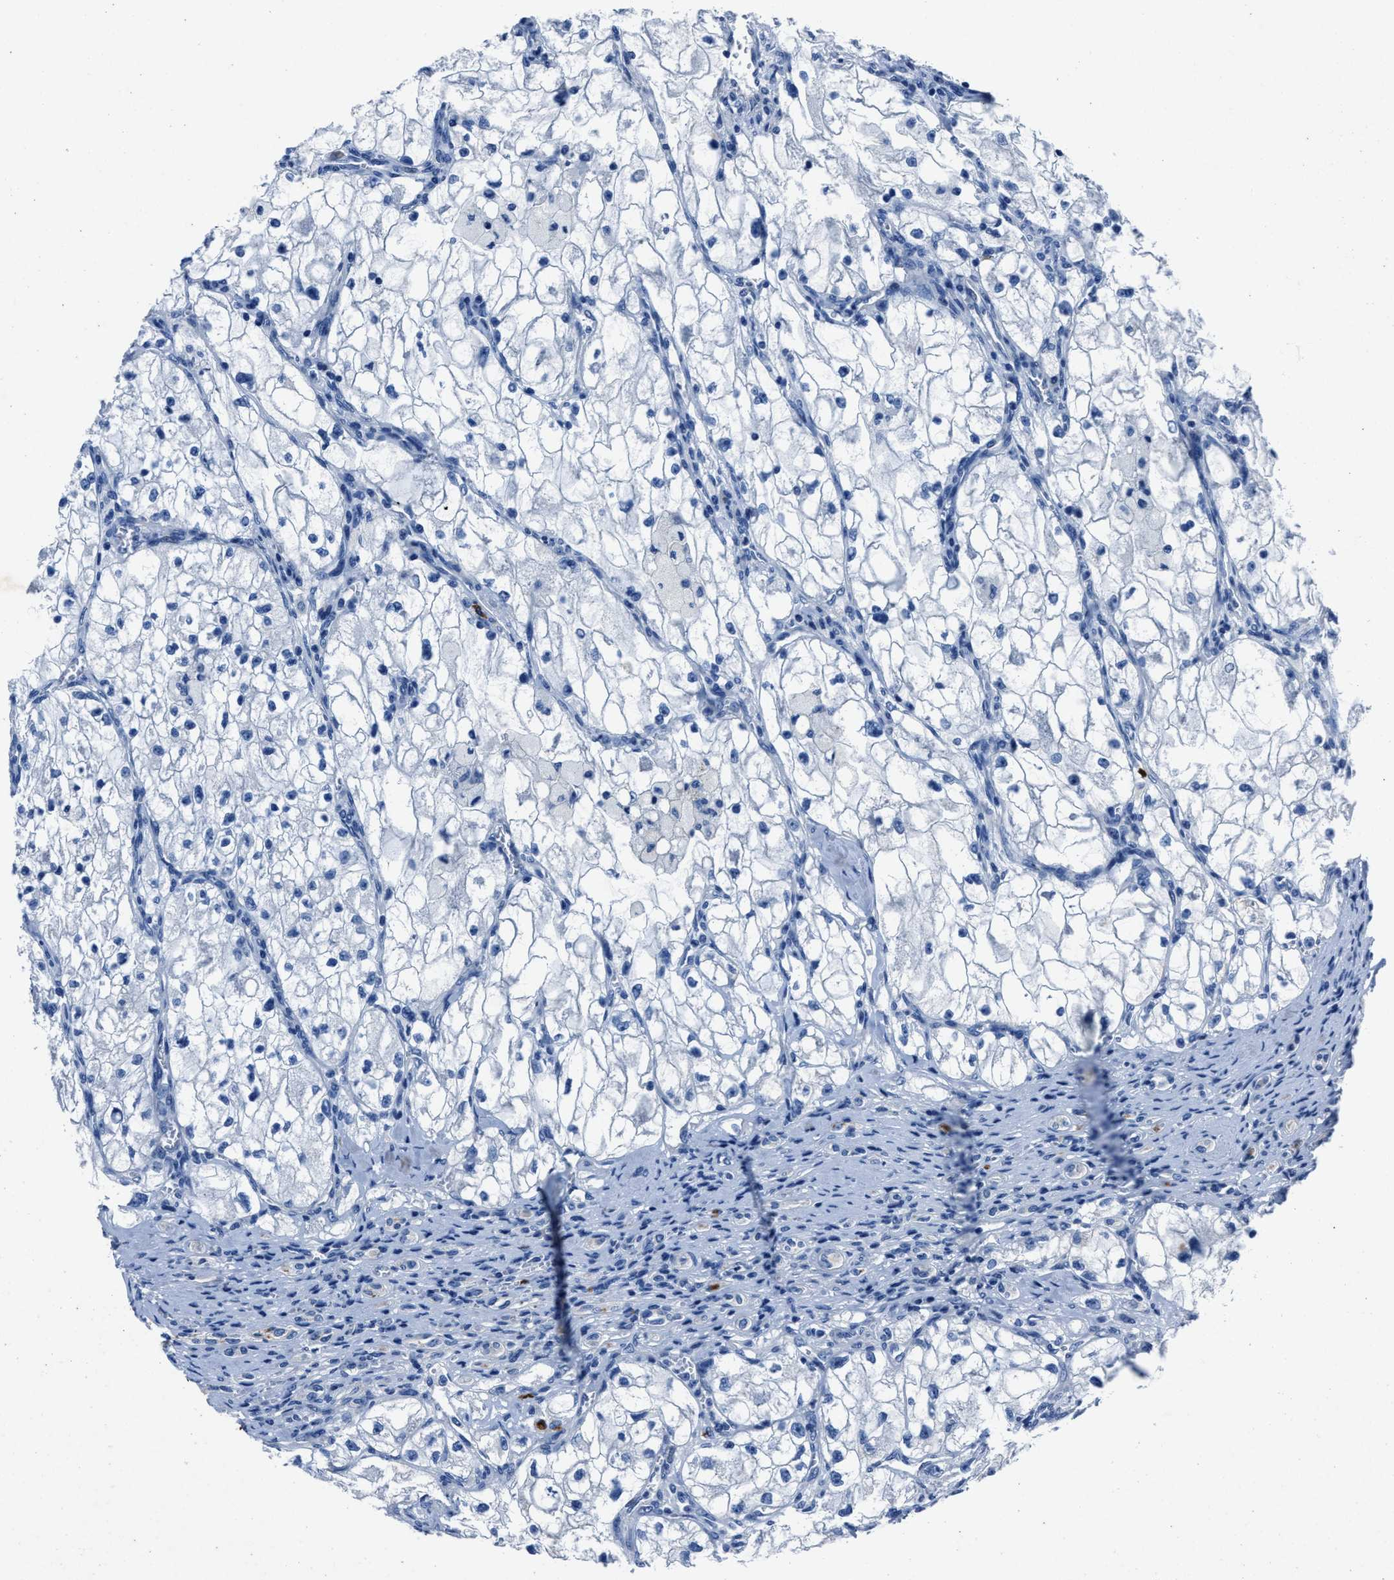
{"staining": {"intensity": "negative", "quantity": "none", "location": "none"}, "tissue": "renal cancer", "cell_type": "Tumor cells", "image_type": "cancer", "snomed": [{"axis": "morphology", "description": "Adenocarcinoma, NOS"}, {"axis": "topography", "description": "Kidney"}], "caption": "Immunohistochemical staining of renal cancer reveals no significant staining in tumor cells. The staining was performed using DAB (3,3'-diaminobenzidine) to visualize the protein expression in brown, while the nuclei were stained in blue with hematoxylin (Magnification: 20x).", "gene": "NACAD", "patient": {"sex": "female", "age": 70}}